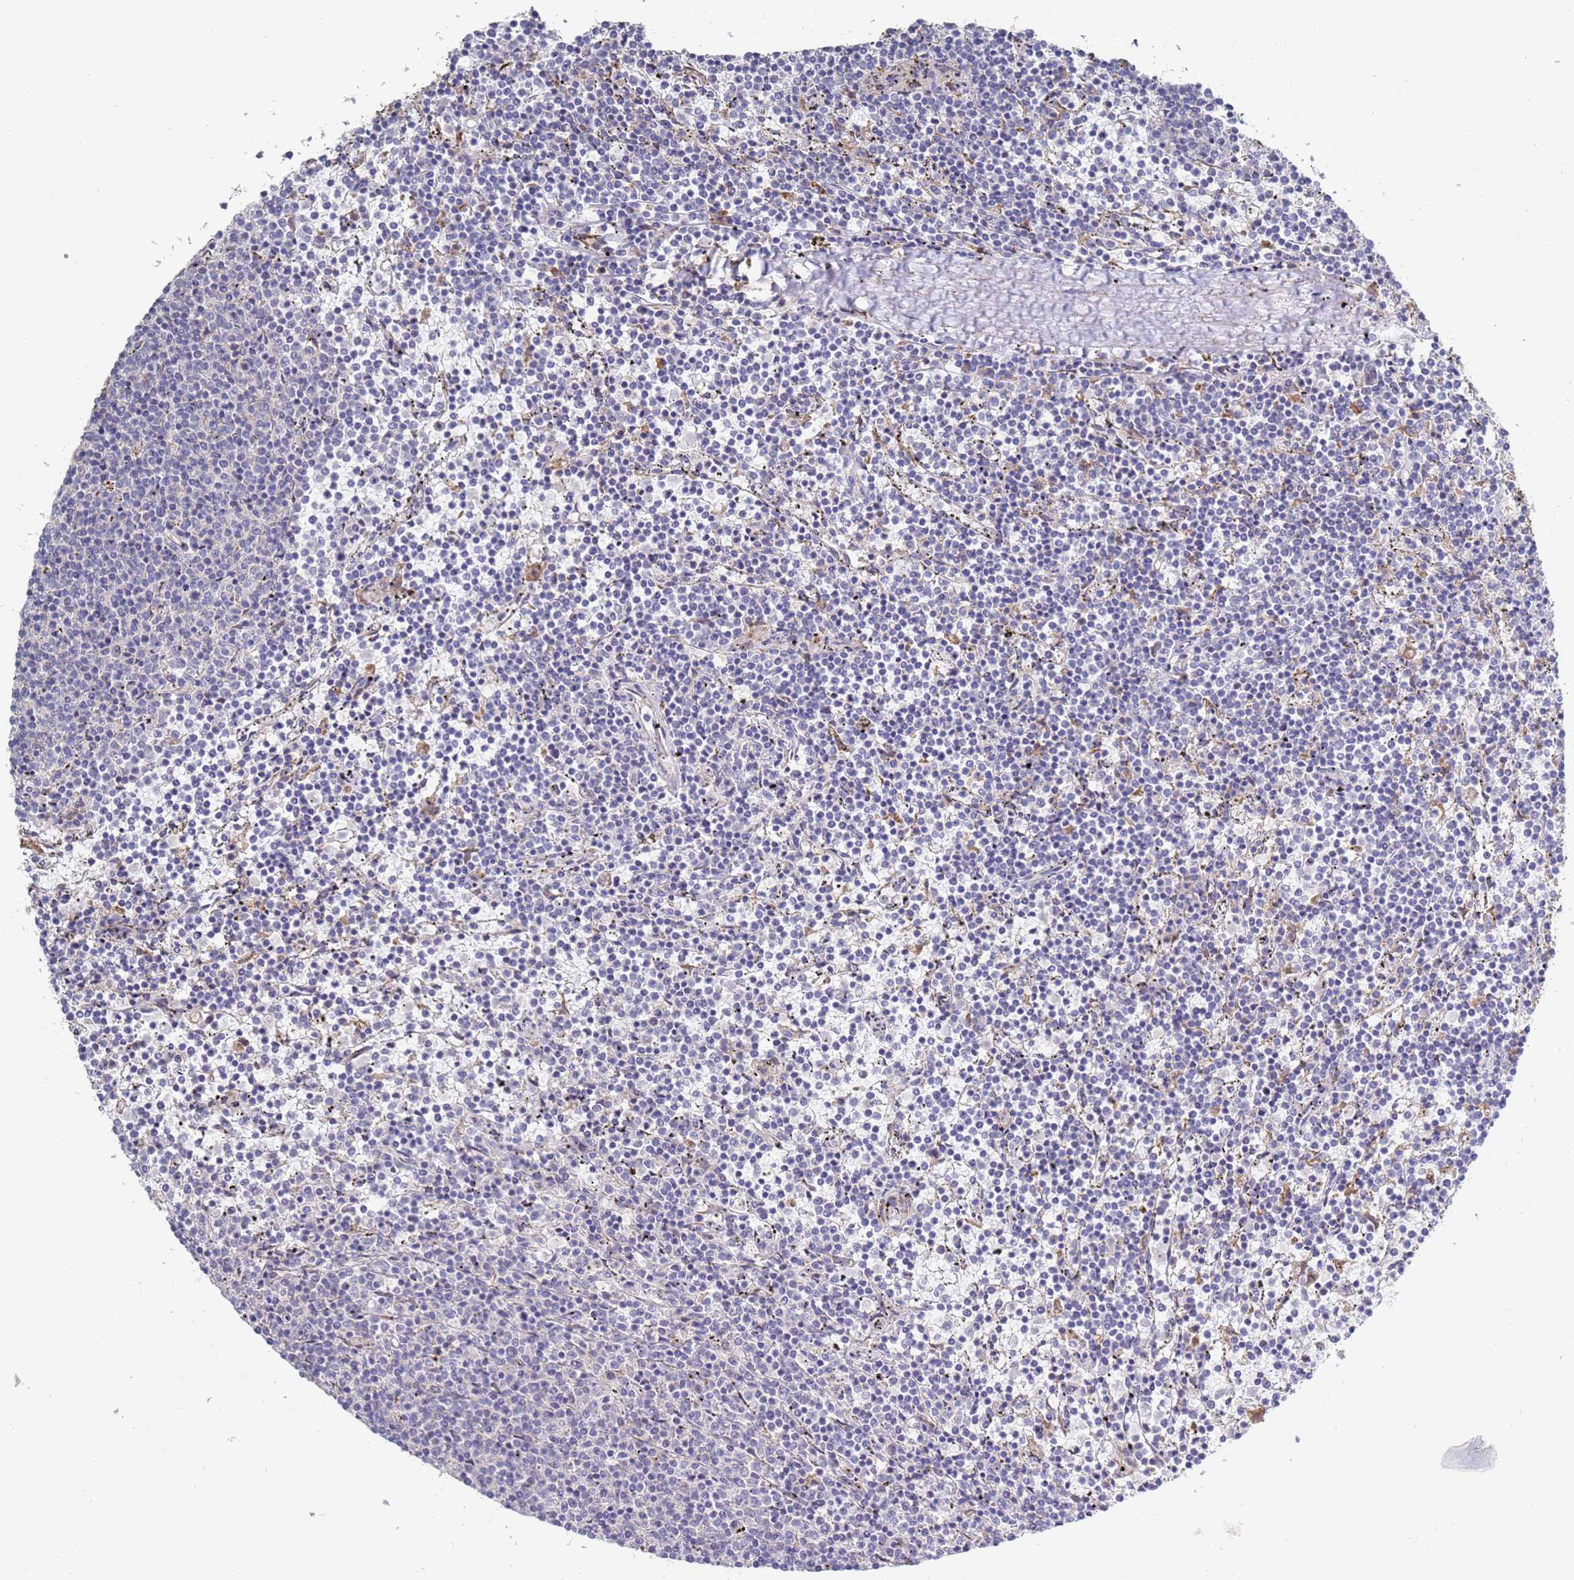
{"staining": {"intensity": "negative", "quantity": "none", "location": "none"}, "tissue": "lymphoma", "cell_type": "Tumor cells", "image_type": "cancer", "snomed": [{"axis": "morphology", "description": "Malignant lymphoma, non-Hodgkin's type, Low grade"}, {"axis": "topography", "description": "Spleen"}], "caption": "DAB immunohistochemical staining of low-grade malignant lymphoma, non-Hodgkin's type reveals no significant positivity in tumor cells.", "gene": "VRK2", "patient": {"sex": "female", "age": 50}}